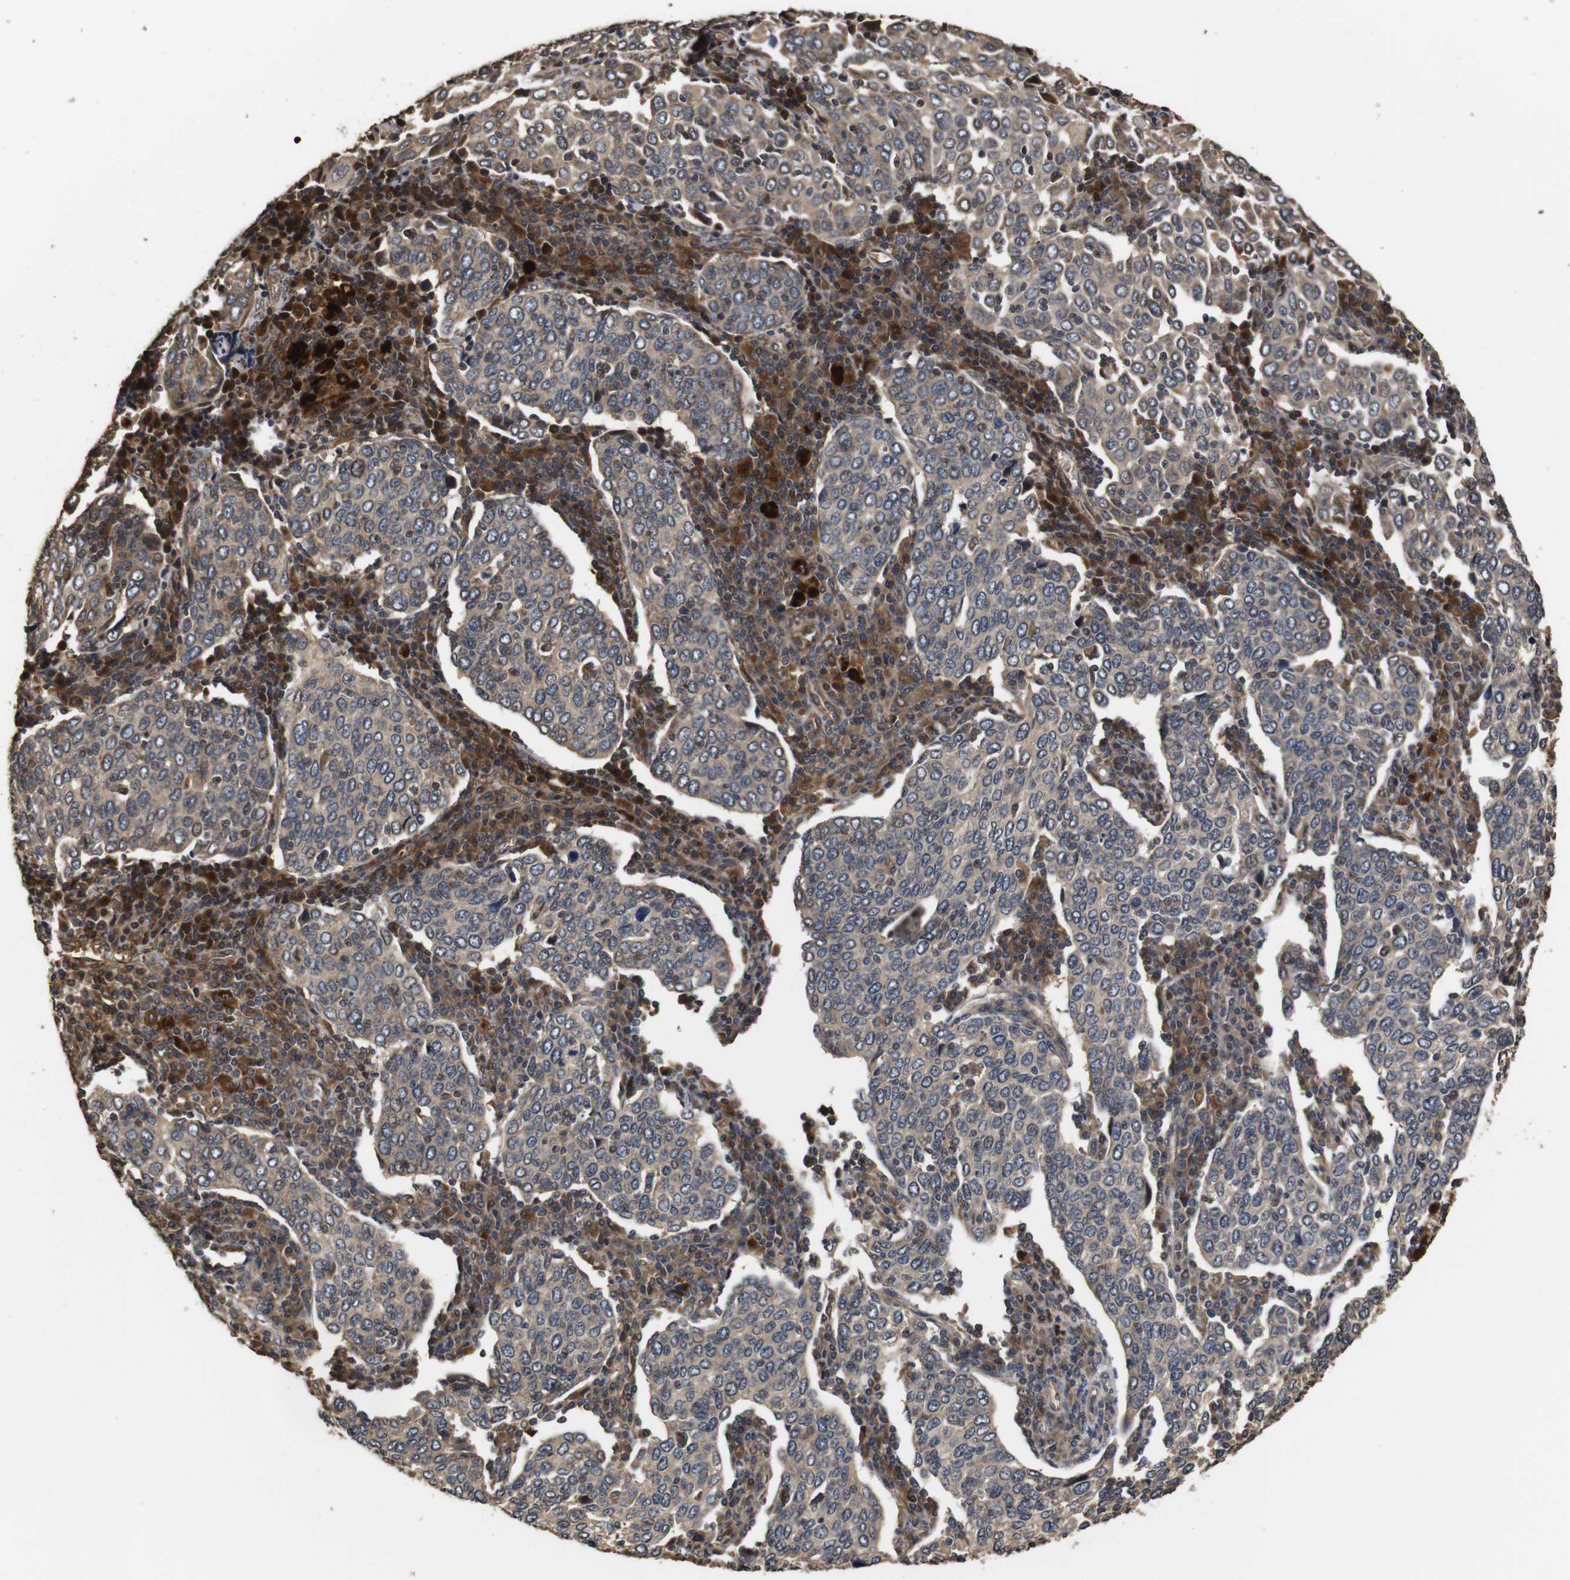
{"staining": {"intensity": "weak", "quantity": ">75%", "location": "cytoplasmic/membranous"}, "tissue": "cervical cancer", "cell_type": "Tumor cells", "image_type": "cancer", "snomed": [{"axis": "morphology", "description": "Squamous cell carcinoma, NOS"}, {"axis": "topography", "description": "Cervix"}], "caption": "Immunohistochemical staining of human cervical cancer shows low levels of weak cytoplasmic/membranous staining in approximately >75% of tumor cells.", "gene": "PTPN14", "patient": {"sex": "female", "age": 40}}